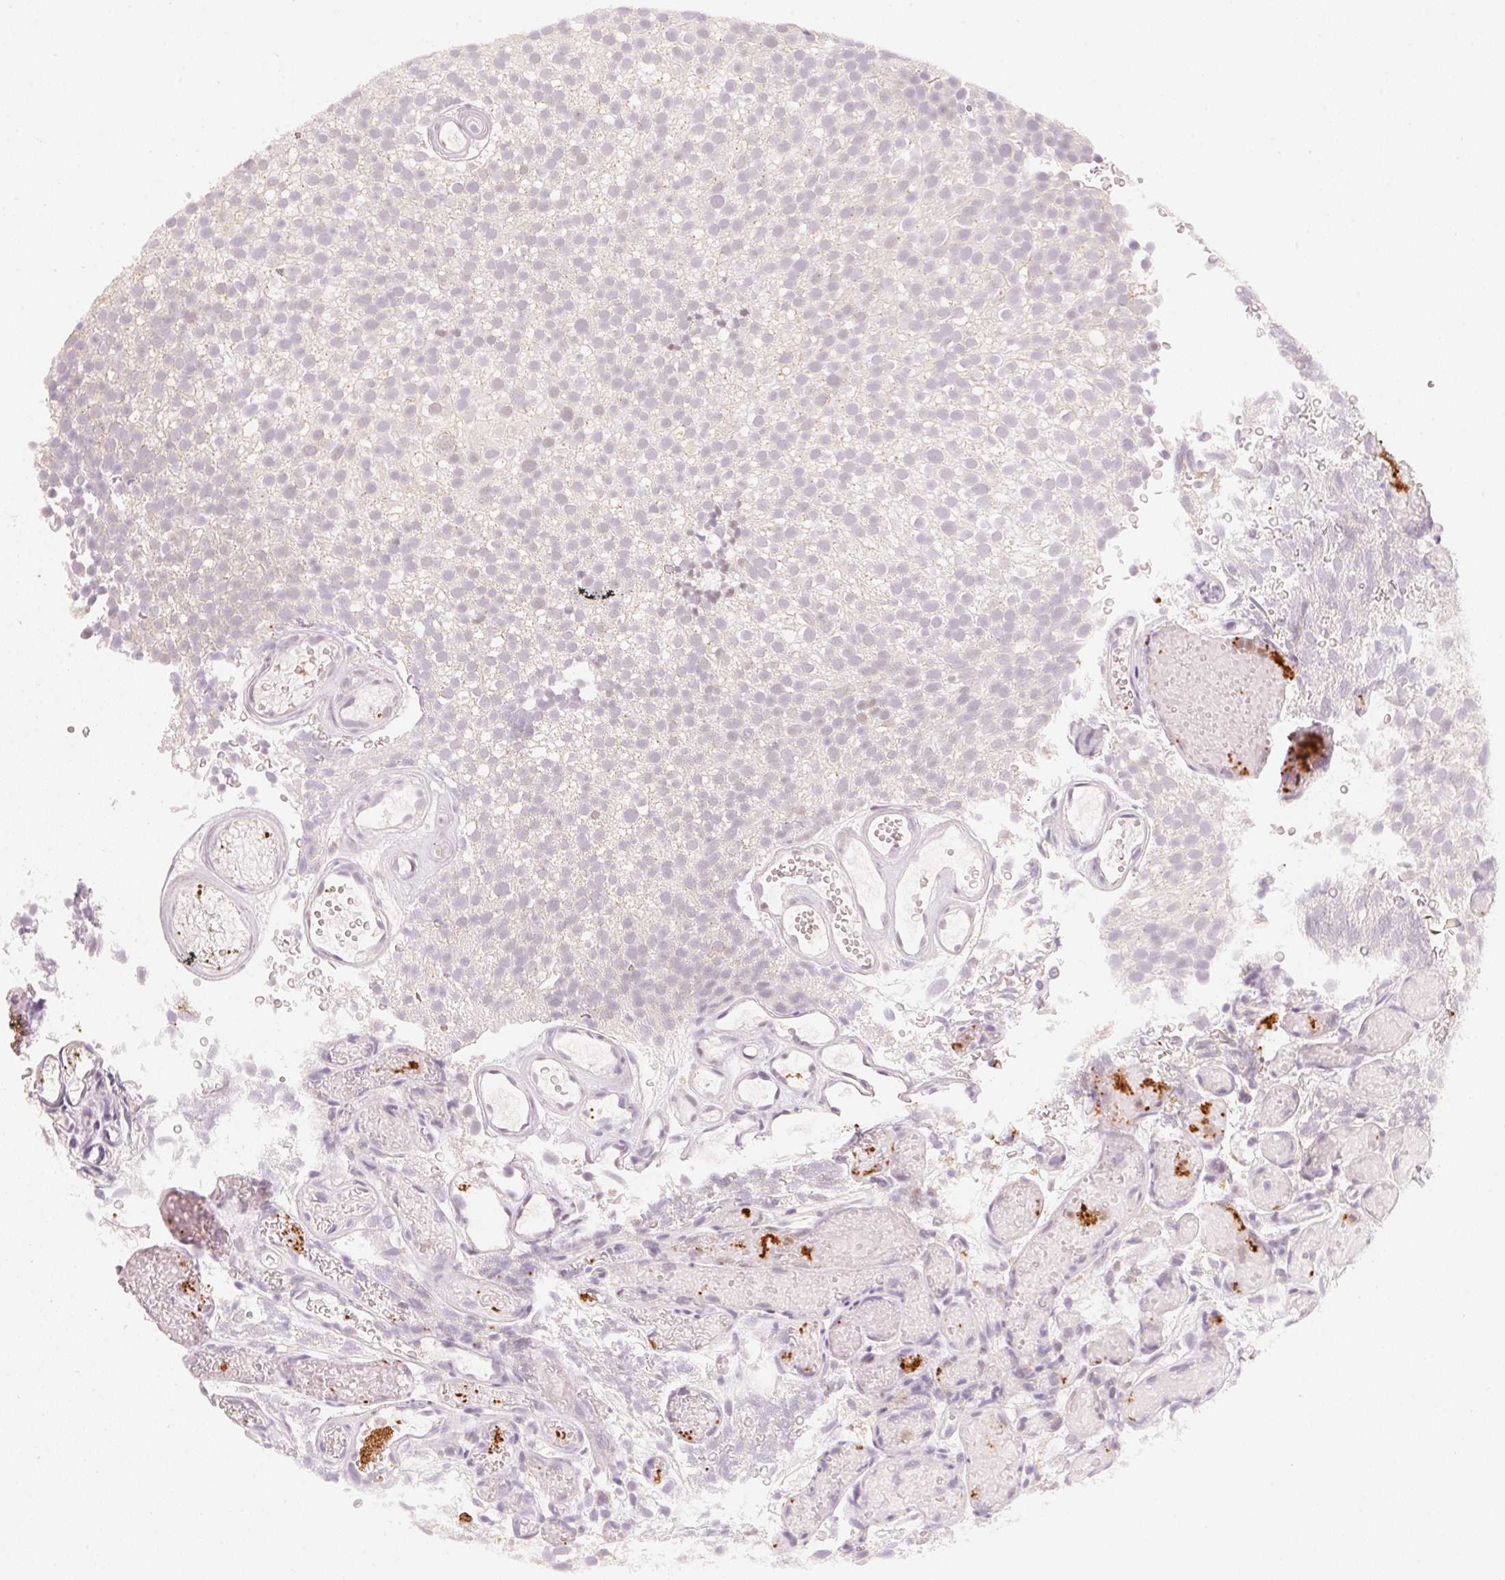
{"staining": {"intensity": "negative", "quantity": "none", "location": "none"}, "tissue": "urothelial cancer", "cell_type": "Tumor cells", "image_type": "cancer", "snomed": [{"axis": "morphology", "description": "Urothelial carcinoma, Low grade"}, {"axis": "topography", "description": "Urinary bladder"}], "caption": "Human low-grade urothelial carcinoma stained for a protein using immunohistochemistry shows no expression in tumor cells.", "gene": "ARHGAP22", "patient": {"sex": "male", "age": 78}}